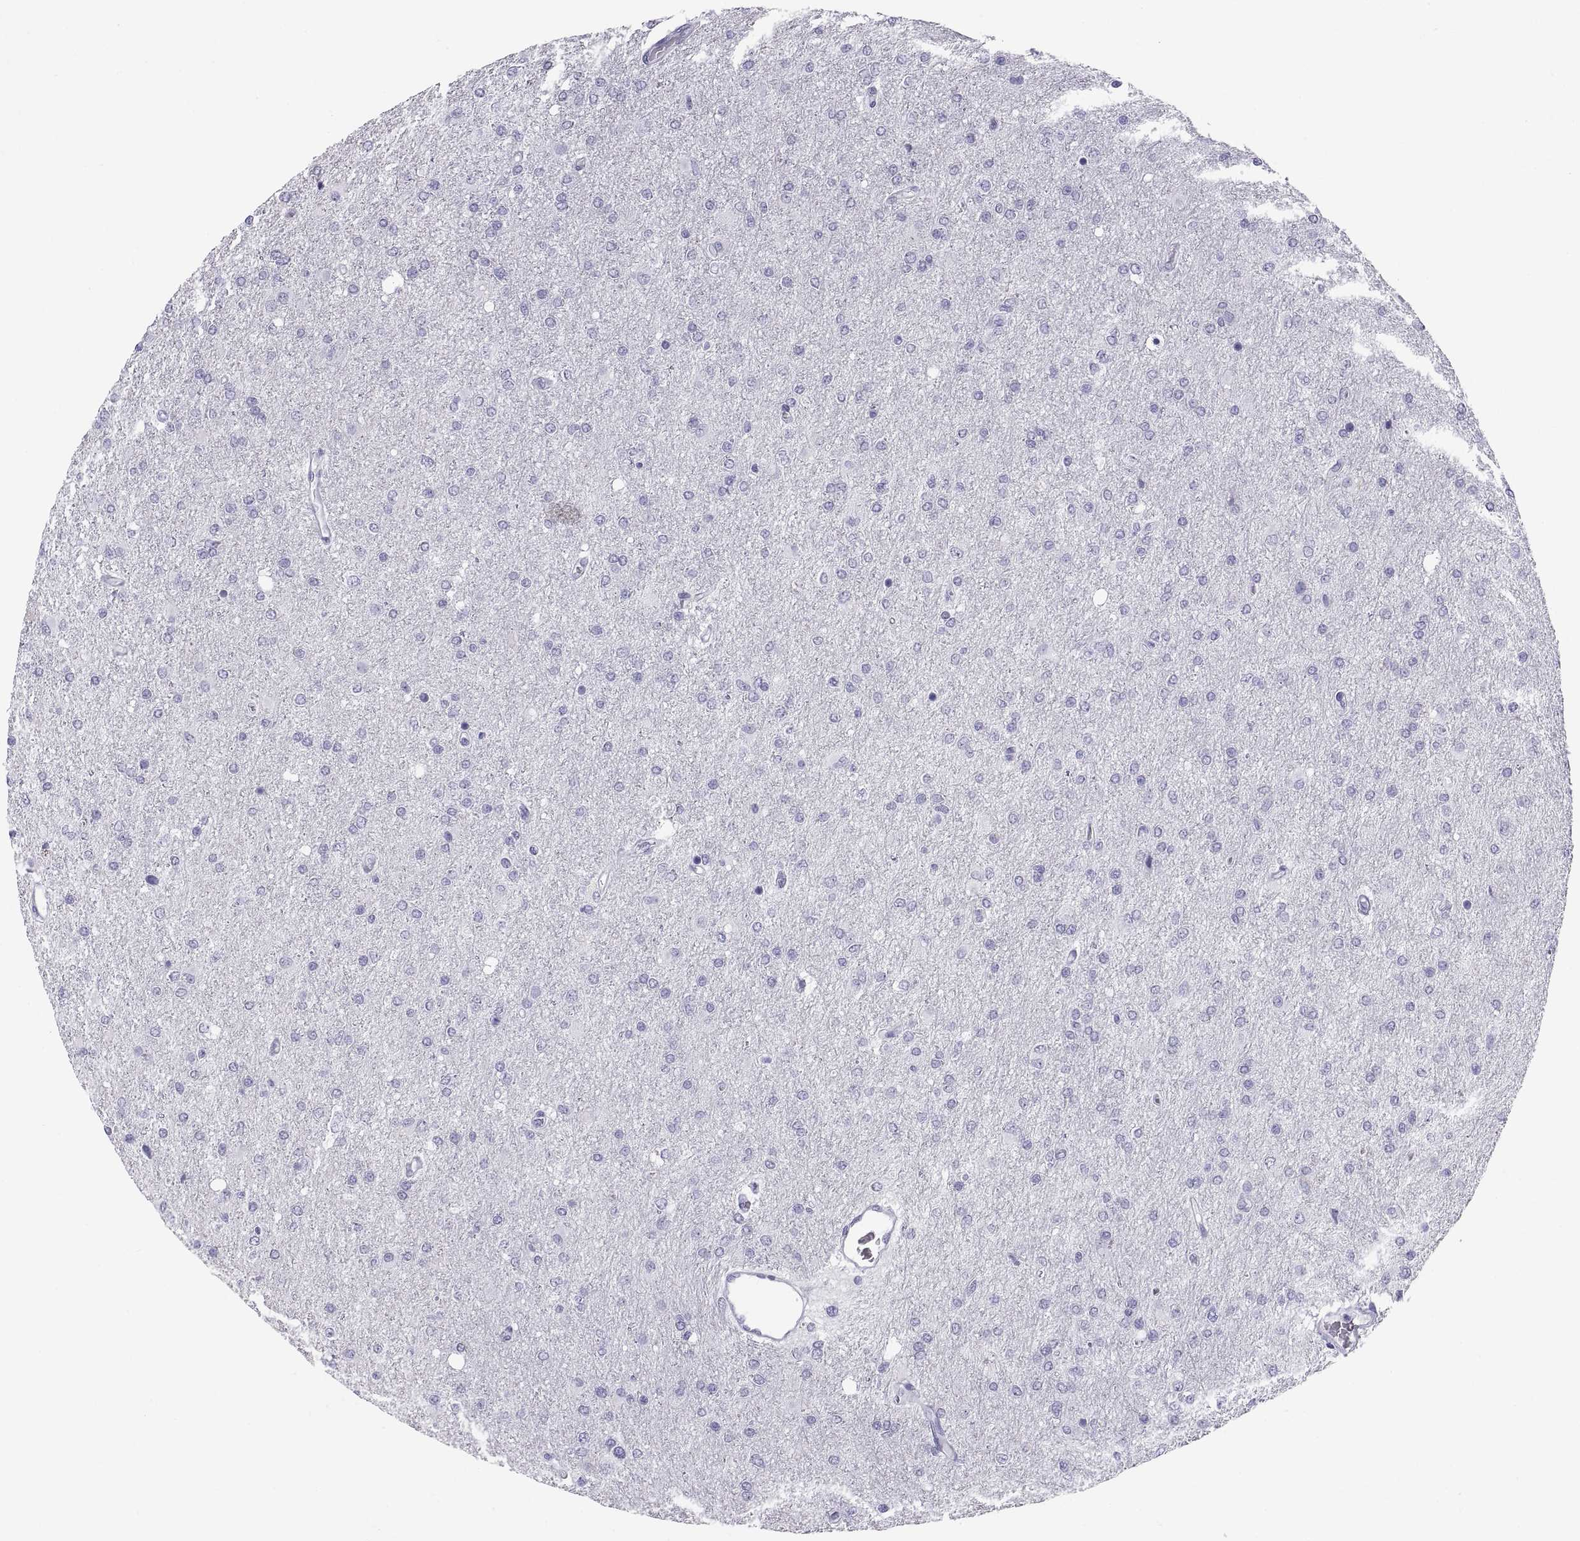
{"staining": {"intensity": "negative", "quantity": "none", "location": "none"}, "tissue": "glioma", "cell_type": "Tumor cells", "image_type": "cancer", "snomed": [{"axis": "morphology", "description": "Glioma, malignant, High grade"}, {"axis": "topography", "description": "Cerebral cortex"}], "caption": "Immunohistochemistry micrograph of human glioma stained for a protein (brown), which displays no staining in tumor cells.", "gene": "CT47A10", "patient": {"sex": "male", "age": 70}}